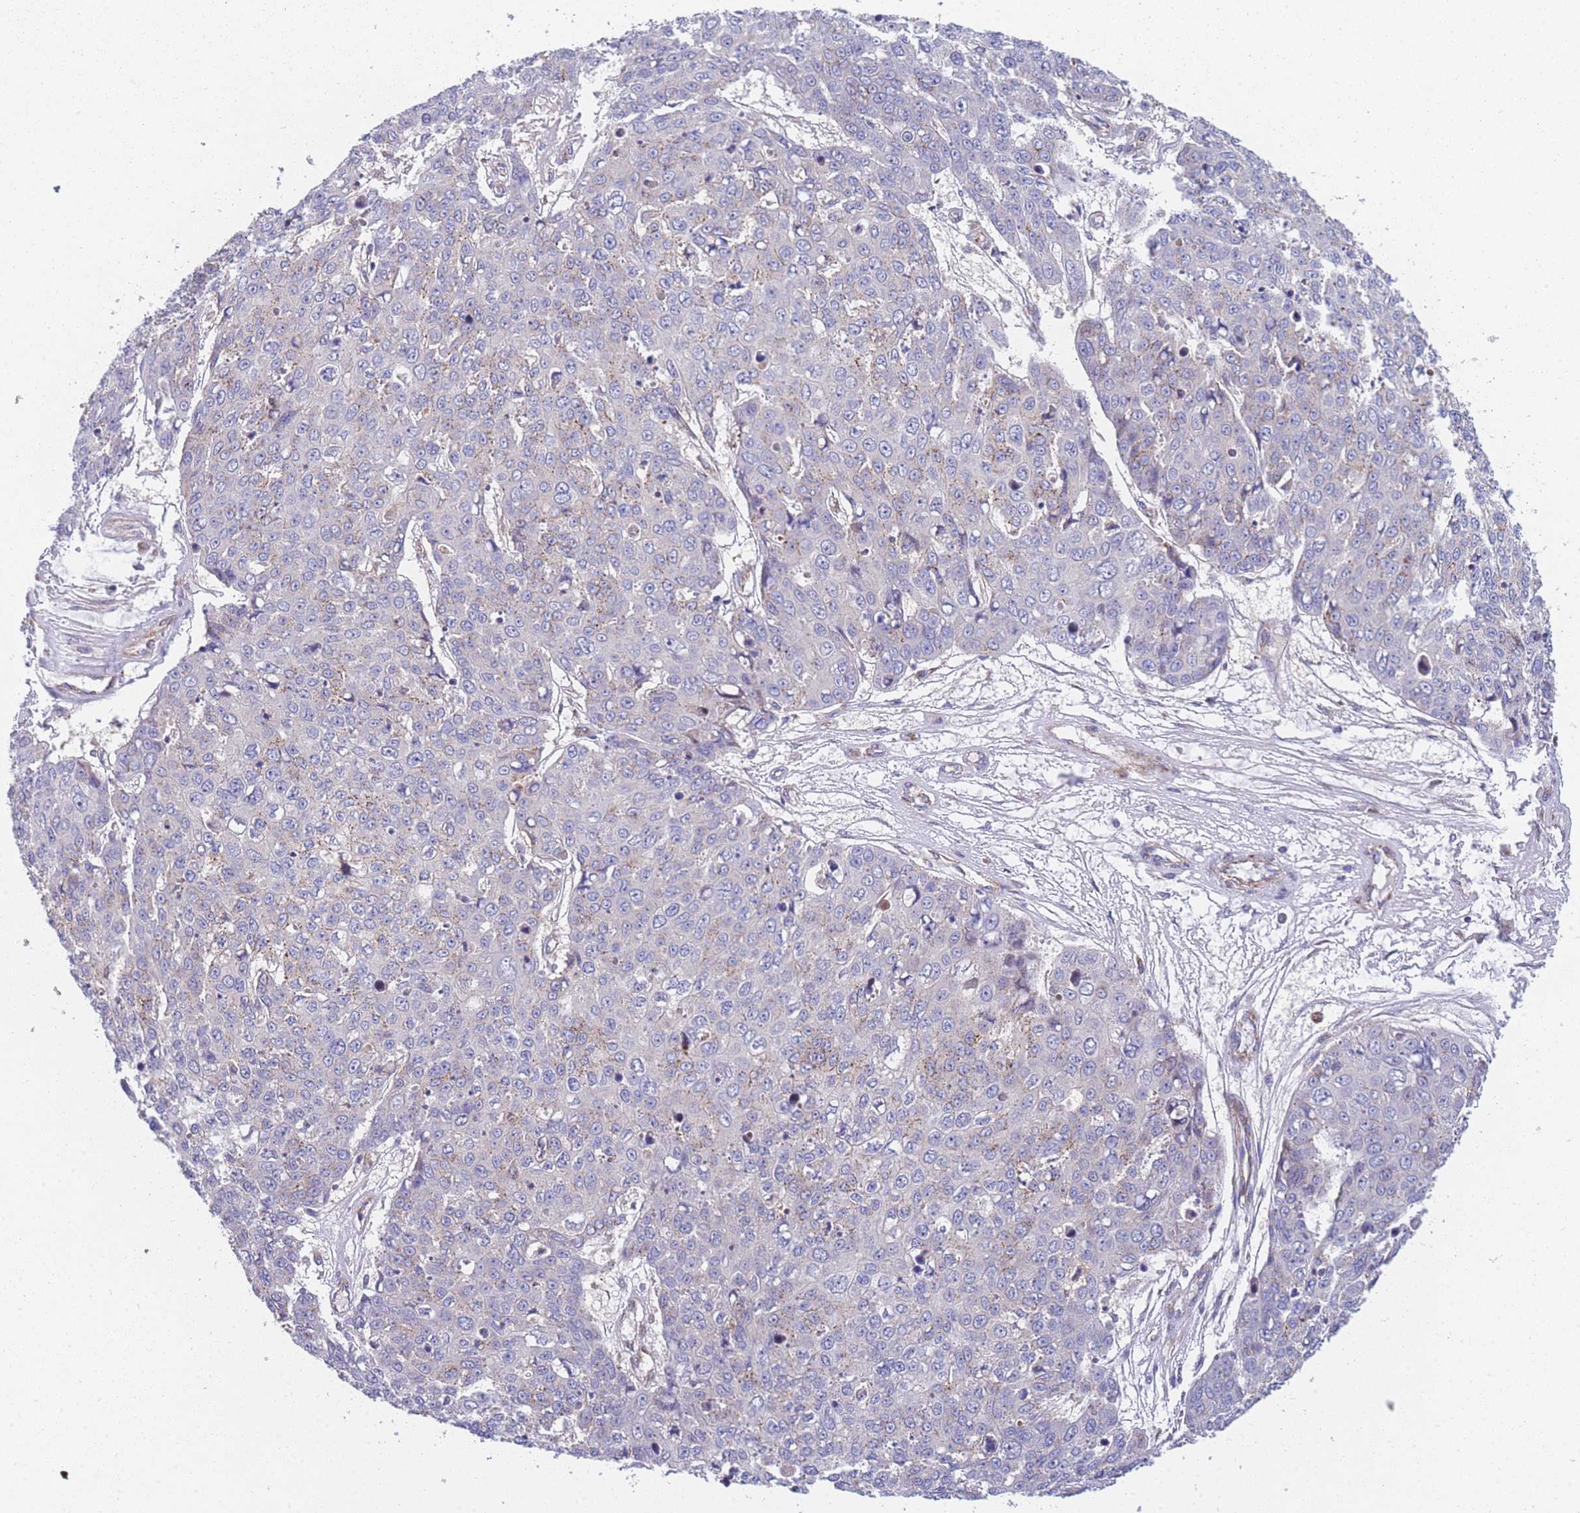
{"staining": {"intensity": "moderate", "quantity": "<25%", "location": "cytoplasmic/membranous,nuclear"}, "tissue": "skin cancer", "cell_type": "Tumor cells", "image_type": "cancer", "snomed": [{"axis": "morphology", "description": "Normal tissue, NOS"}, {"axis": "morphology", "description": "Squamous cell carcinoma, NOS"}, {"axis": "topography", "description": "Skin"}], "caption": "Immunohistochemistry (IHC) of human skin cancer demonstrates low levels of moderate cytoplasmic/membranous and nuclear staining in approximately <25% of tumor cells.", "gene": "MTRES1", "patient": {"sex": "male", "age": 72}}